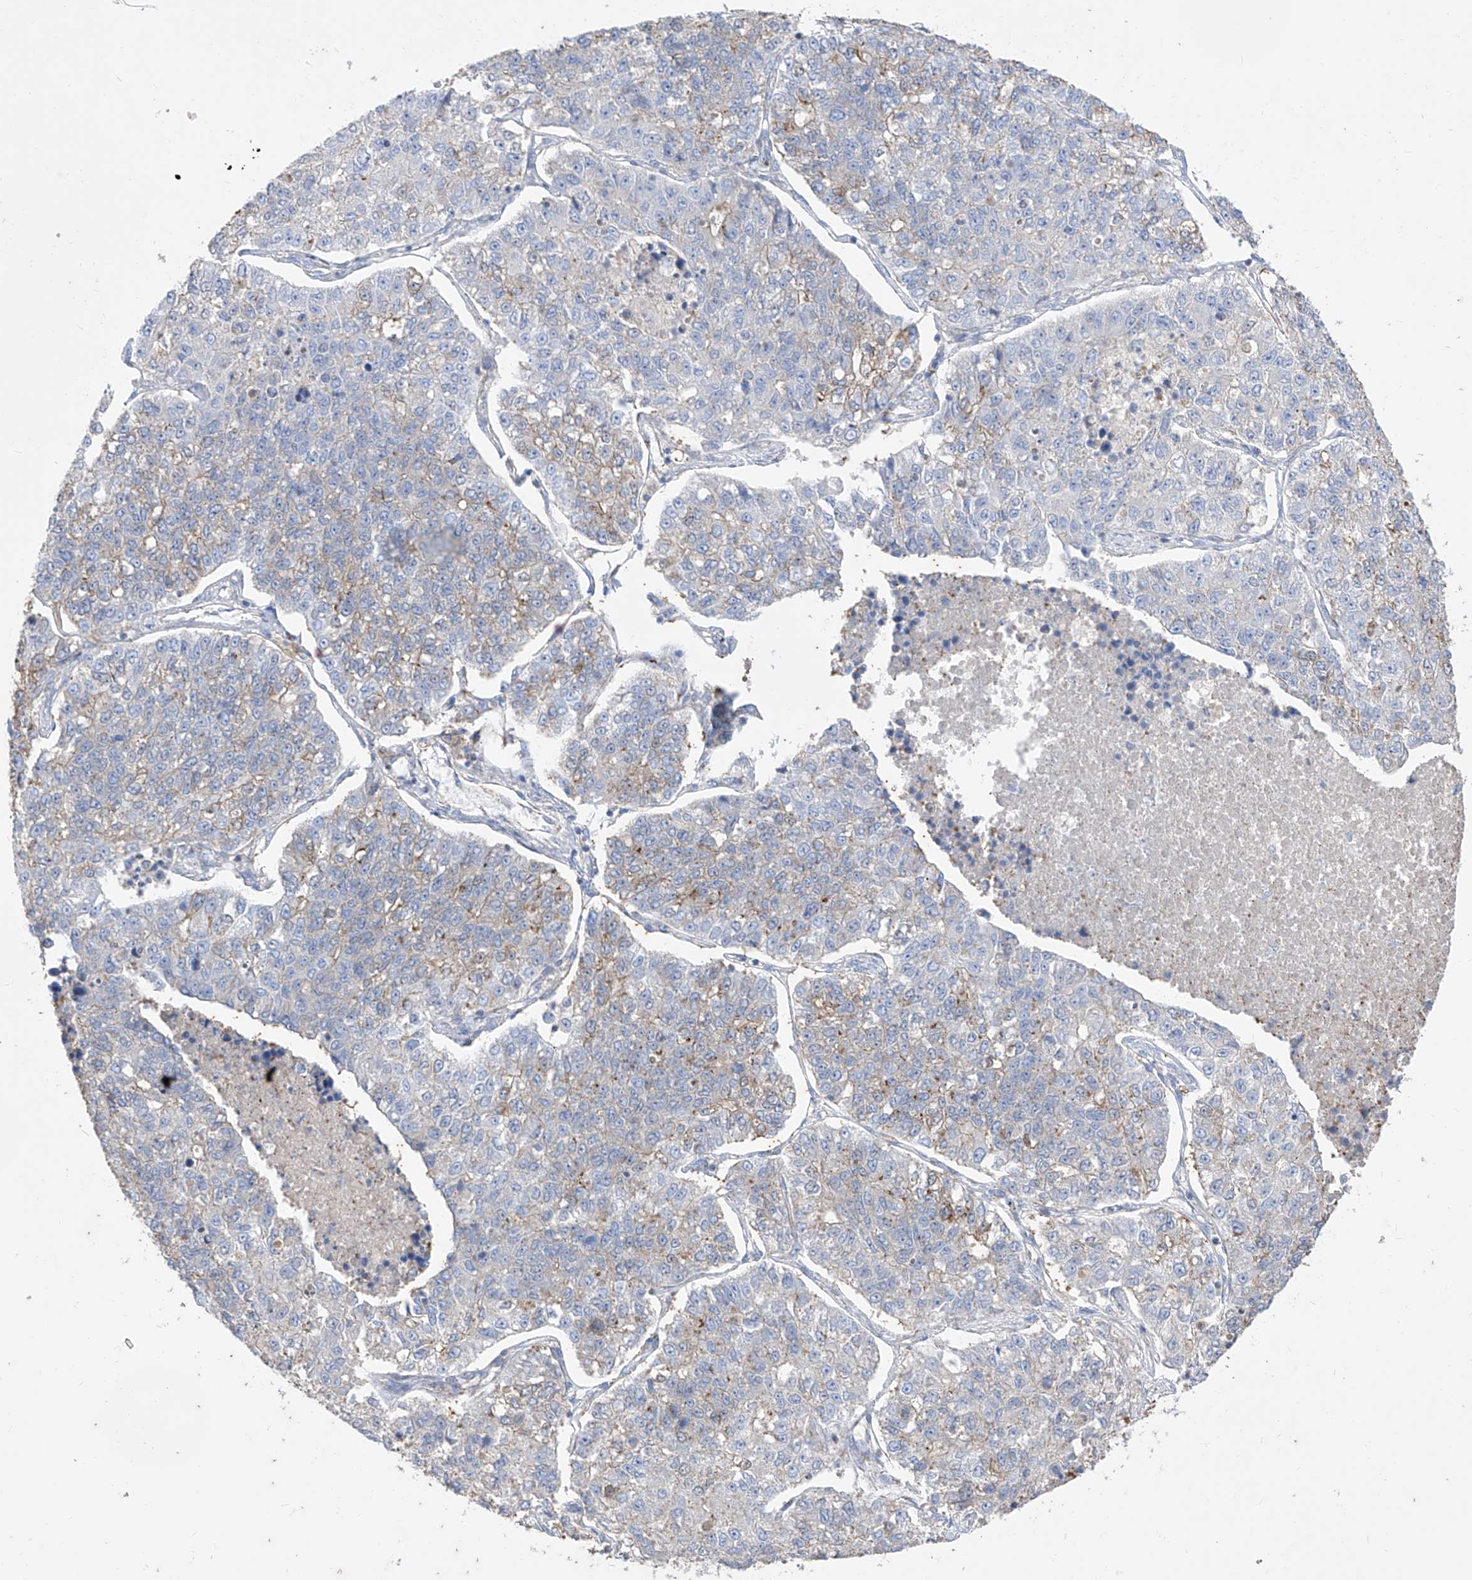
{"staining": {"intensity": "weak", "quantity": "25%-75%", "location": "cytoplasmic/membranous"}, "tissue": "lung cancer", "cell_type": "Tumor cells", "image_type": "cancer", "snomed": [{"axis": "morphology", "description": "Adenocarcinoma, NOS"}, {"axis": "topography", "description": "Lung"}], "caption": "Immunohistochemical staining of adenocarcinoma (lung) reveals weak cytoplasmic/membranous protein expression in about 25%-75% of tumor cells.", "gene": "C1orf74", "patient": {"sex": "male", "age": 49}}